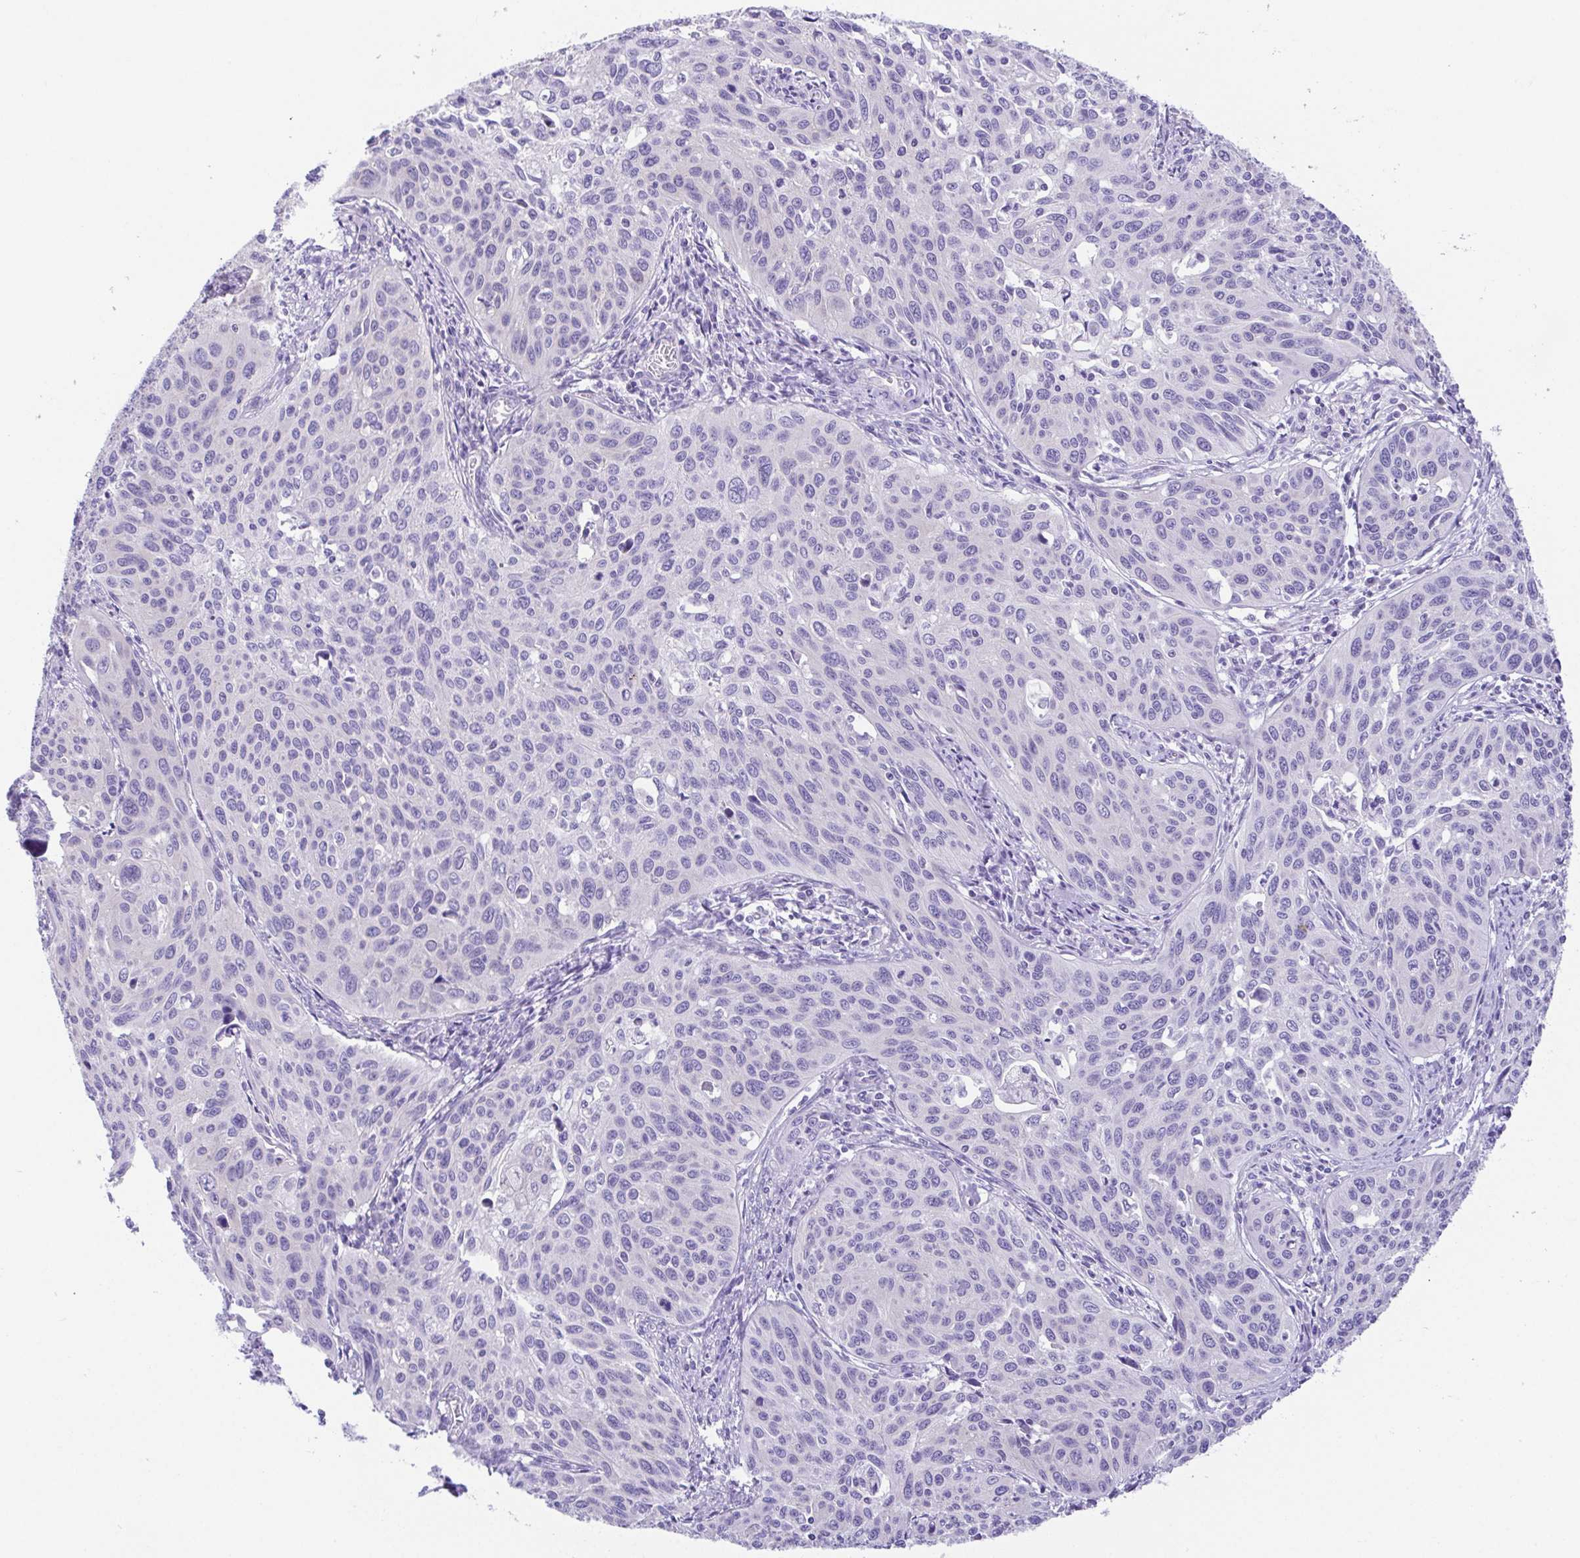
{"staining": {"intensity": "negative", "quantity": "none", "location": "none"}, "tissue": "cervical cancer", "cell_type": "Tumor cells", "image_type": "cancer", "snomed": [{"axis": "morphology", "description": "Squamous cell carcinoma, NOS"}, {"axis": "topography", "description": "Cervix"}], "caption": "DAB (3,3'-diaminobenzidine) immunohistochemical staining of squamous cell carcinoma (cervical) displays no significant positivity in tumor cells.", "gene": "LUZP4", "patient": {"sex": "female", "age": 31}}